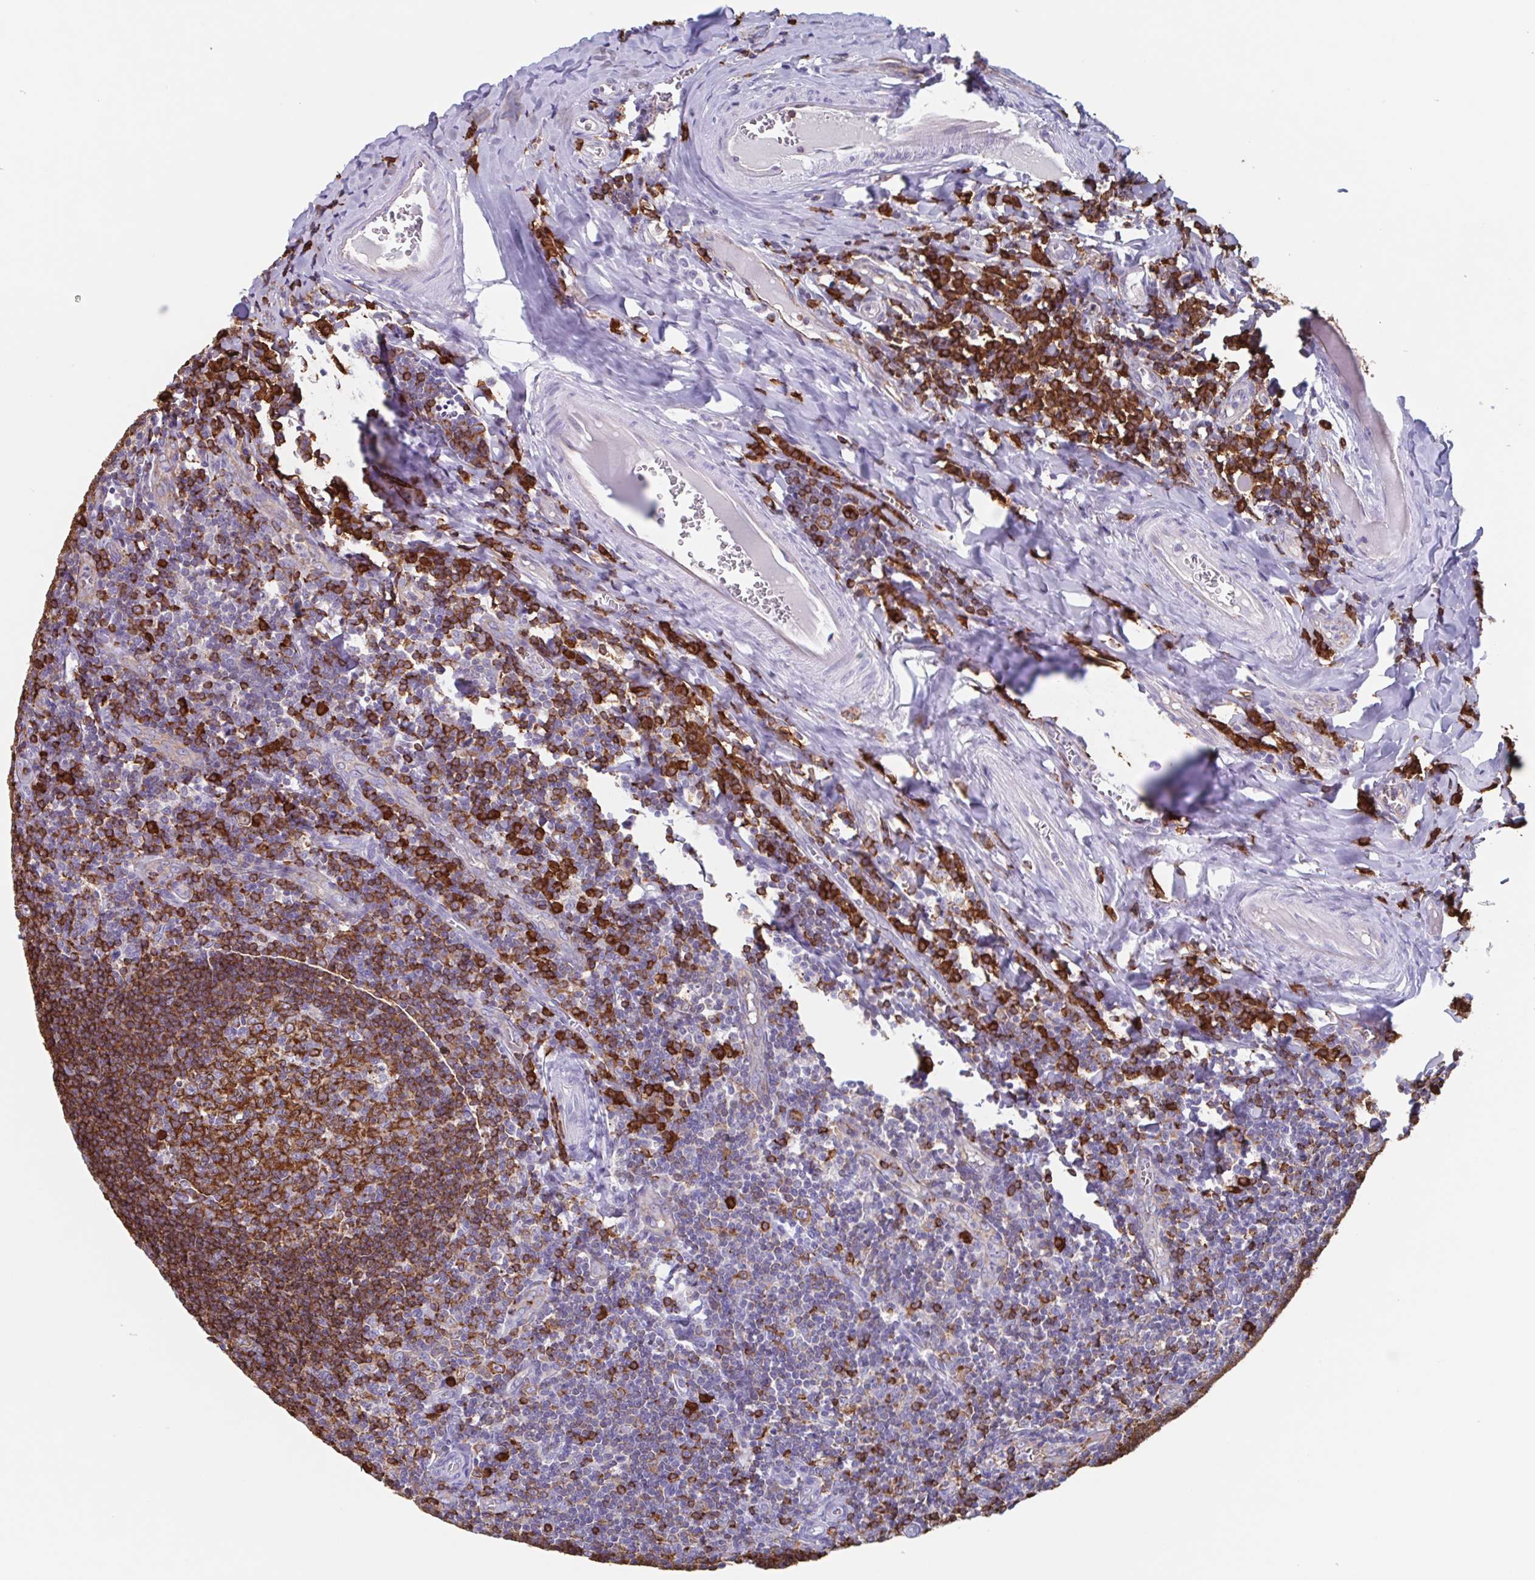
{"staining": {"intensity": "moderate", "quantity": ">75%", "location": "cytoplasmic/membranous"}, "tissue": "tonsil", "cell_type": "Germinal center cells", "image_type": "normal", "snomed": [{"axis": "morphology", "description": "Normal tissue, NOS"}, {"axis": "morphology", "description": "Inflammation, NOS"}, {"axis": "topography", "description": "Tonsil"}], "caption": "Immunohistochemistry (IHC) image of benign human tonsil stained for a protein (brown), which displays medium levels of moderate cytoplasmic/membranous staining in approximately >75% of germinal center cells.", "gene": "TPD52", "patient": {"sex": "female", "age": 31}}